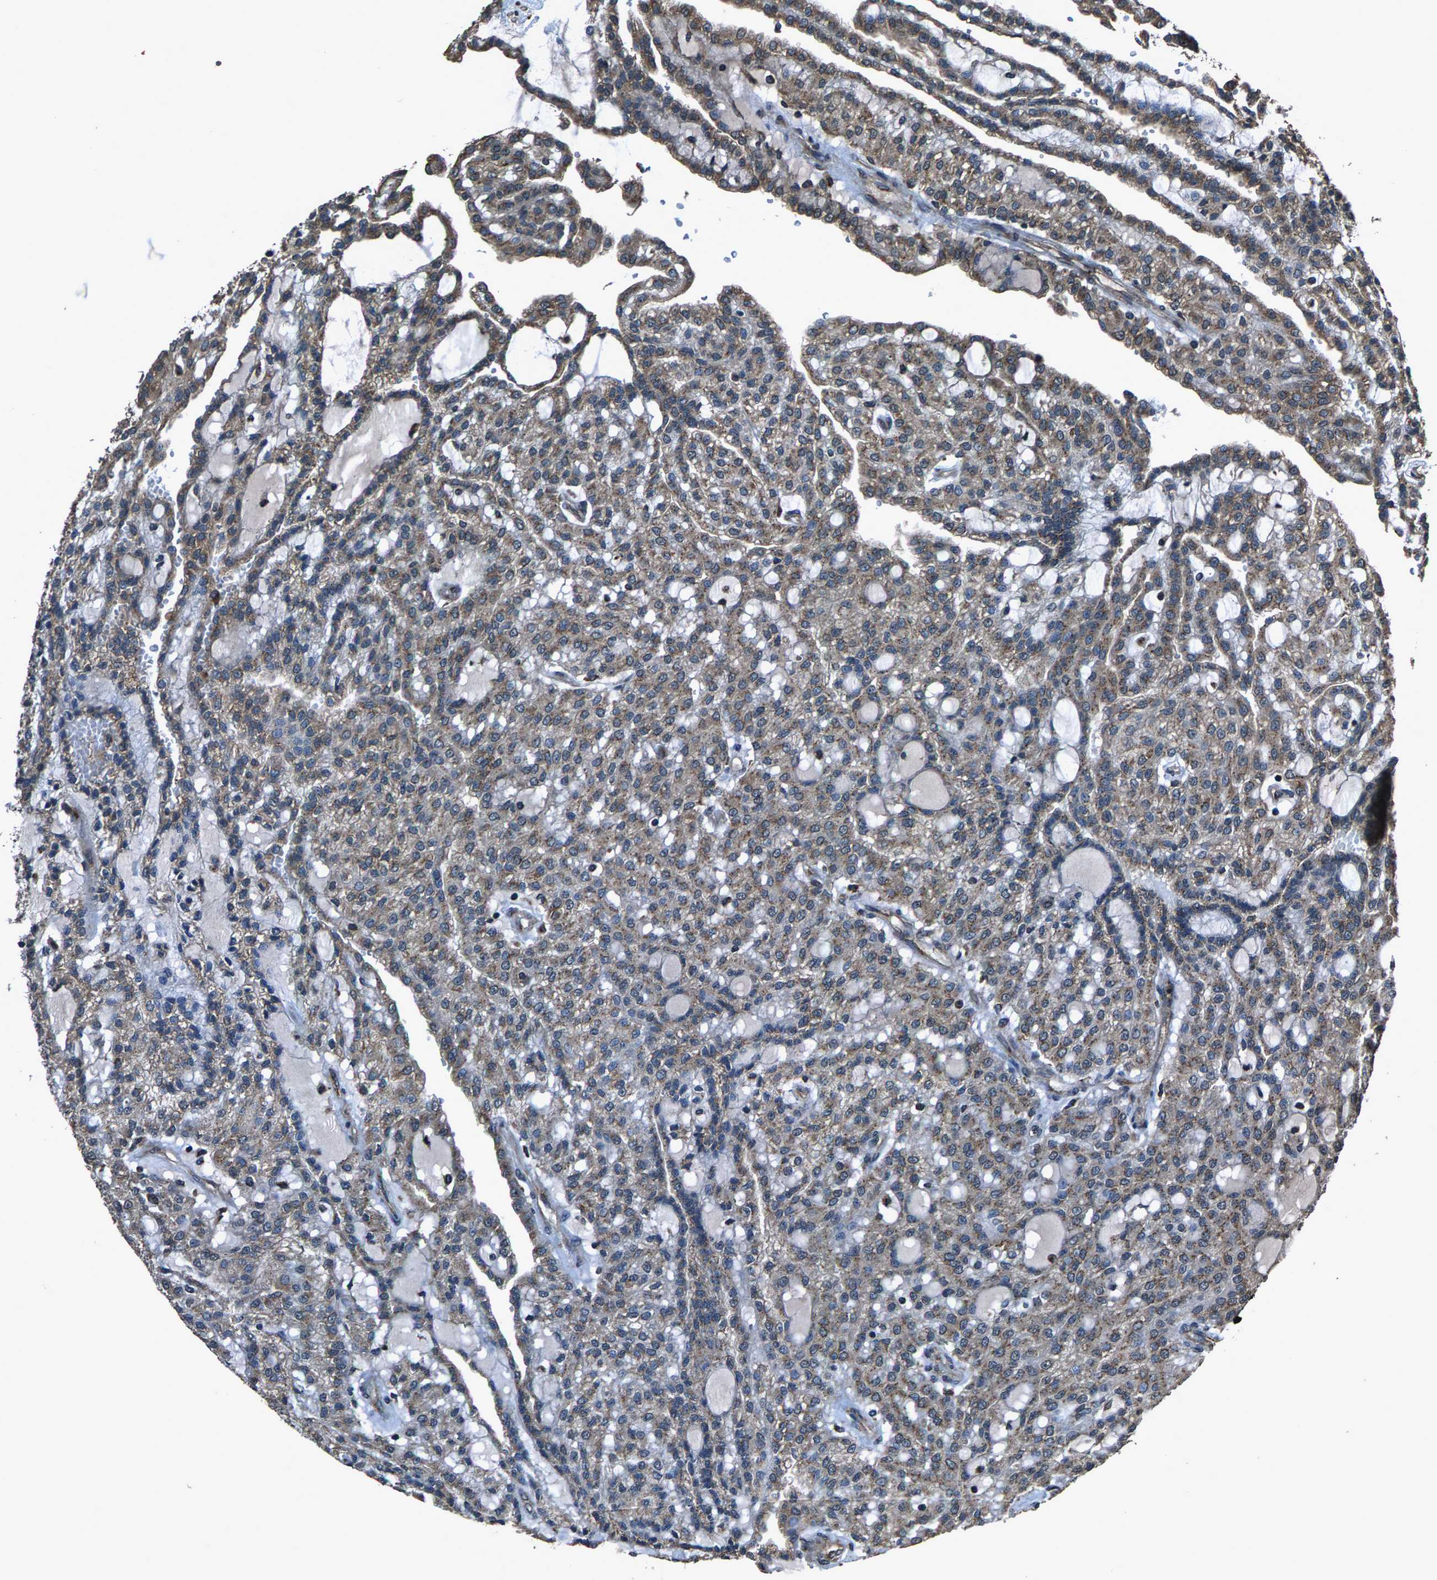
{"staining": {"intensity": "moderate", "quantity": ">75%", "location": "cytoplasmic/membranous"}, "tissue": "renal cancer", "cell_type": "Tumor cells", "image_type": "cancer", "snomed": [{"axis": "morphology", "description": "Adenocarcinoma, NOS"}, {"axis": "topography", "description": "Kidney"}], "caption": "This micrograph shows renal cancer stained with immunohistochemistry to label a protein in brown. The cytoplasmic/membranous of tumor cells show moderate positivity for the protein. Nuclei are counter-stained blue.", "gene": "SLC38A10", "patient": {"sex": "male", "age": 63}}